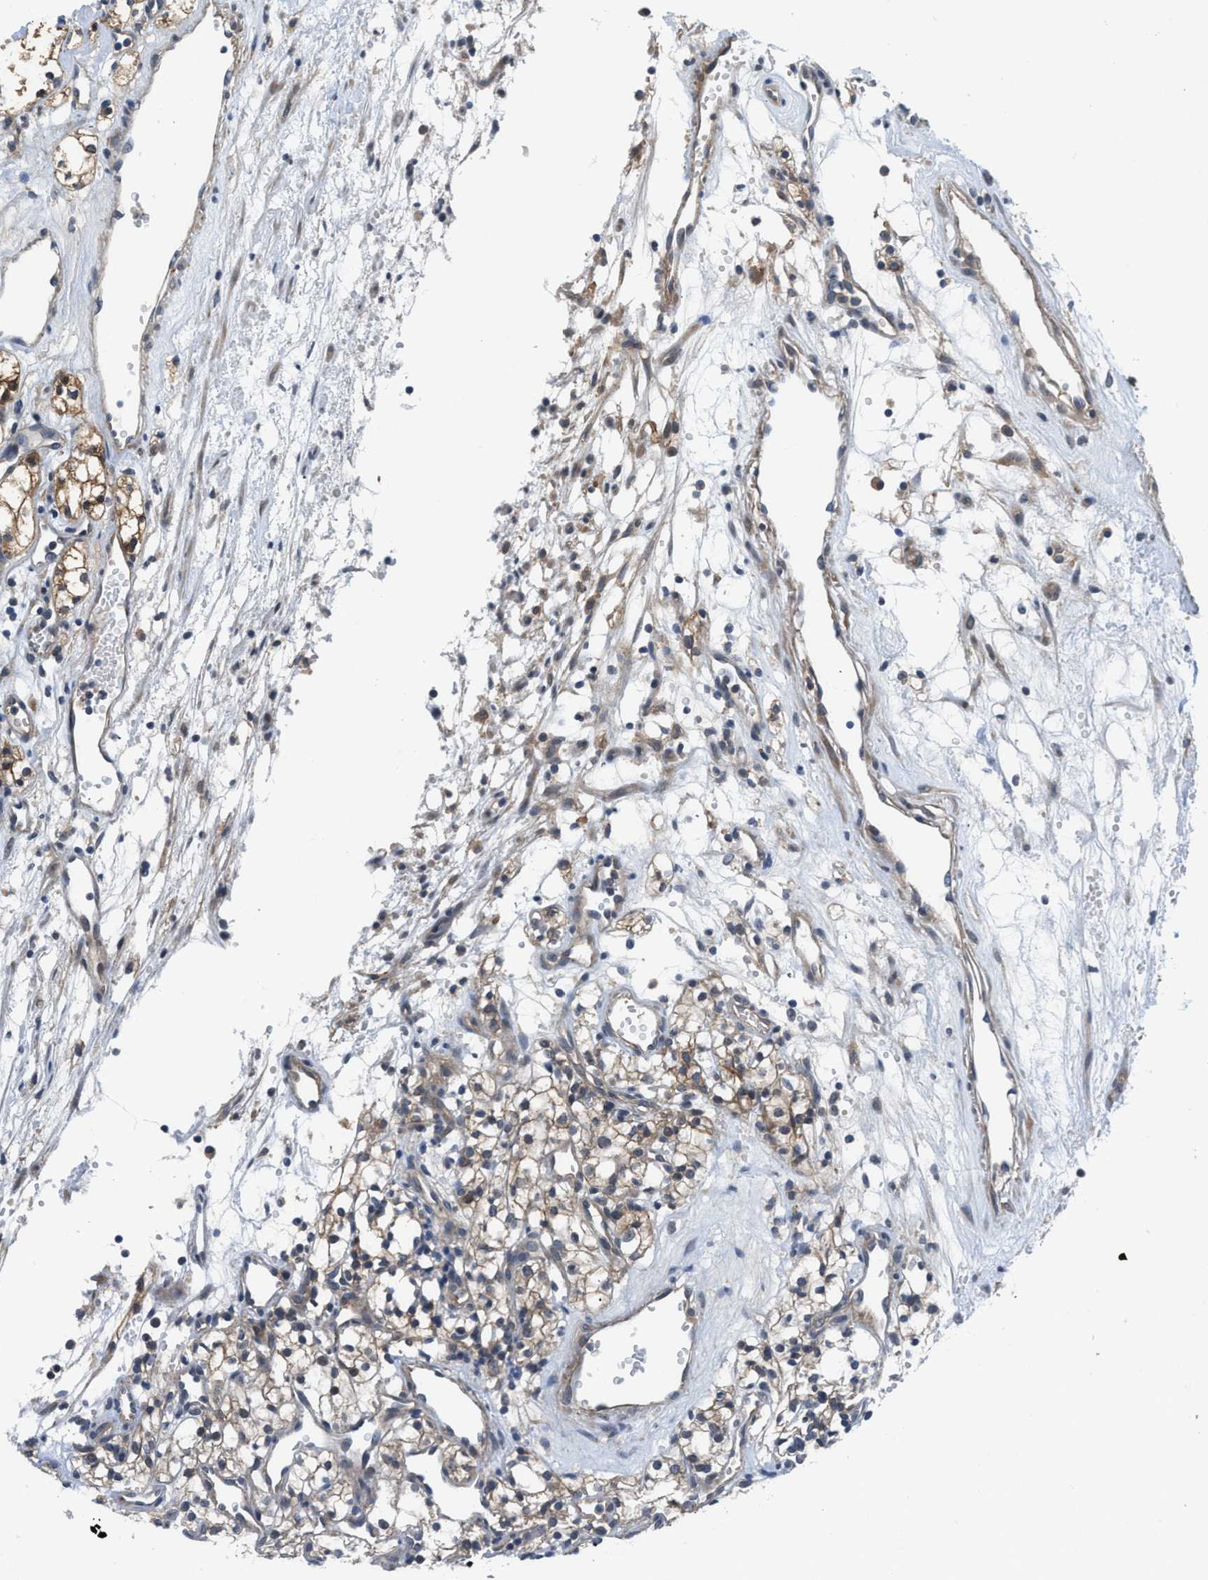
{"staining": {"intensity": "moderate", "quantity": "25%-75%", "location": "cytoplasmic/membranous"}, "tissue": "renal cancer", "cell_type": "Tumor cells", "image_type": "cancer", "snomed": [{"axis": "morphology", "description": "Adenocarcinoma, NOS"}, {"axis": "topography", "description": "Kidney"}], "caption": "An image of human renal adenocarcinoma stained for a protein shows moderate cytoplasmic/membranous brown staining in tumor cells. (DAB (3,3'-diaminobenzidine) IHC with brightfield microscopy, high magnification).", "gene": "PANX1", "patient": {"sex": "male", "age": 59}}